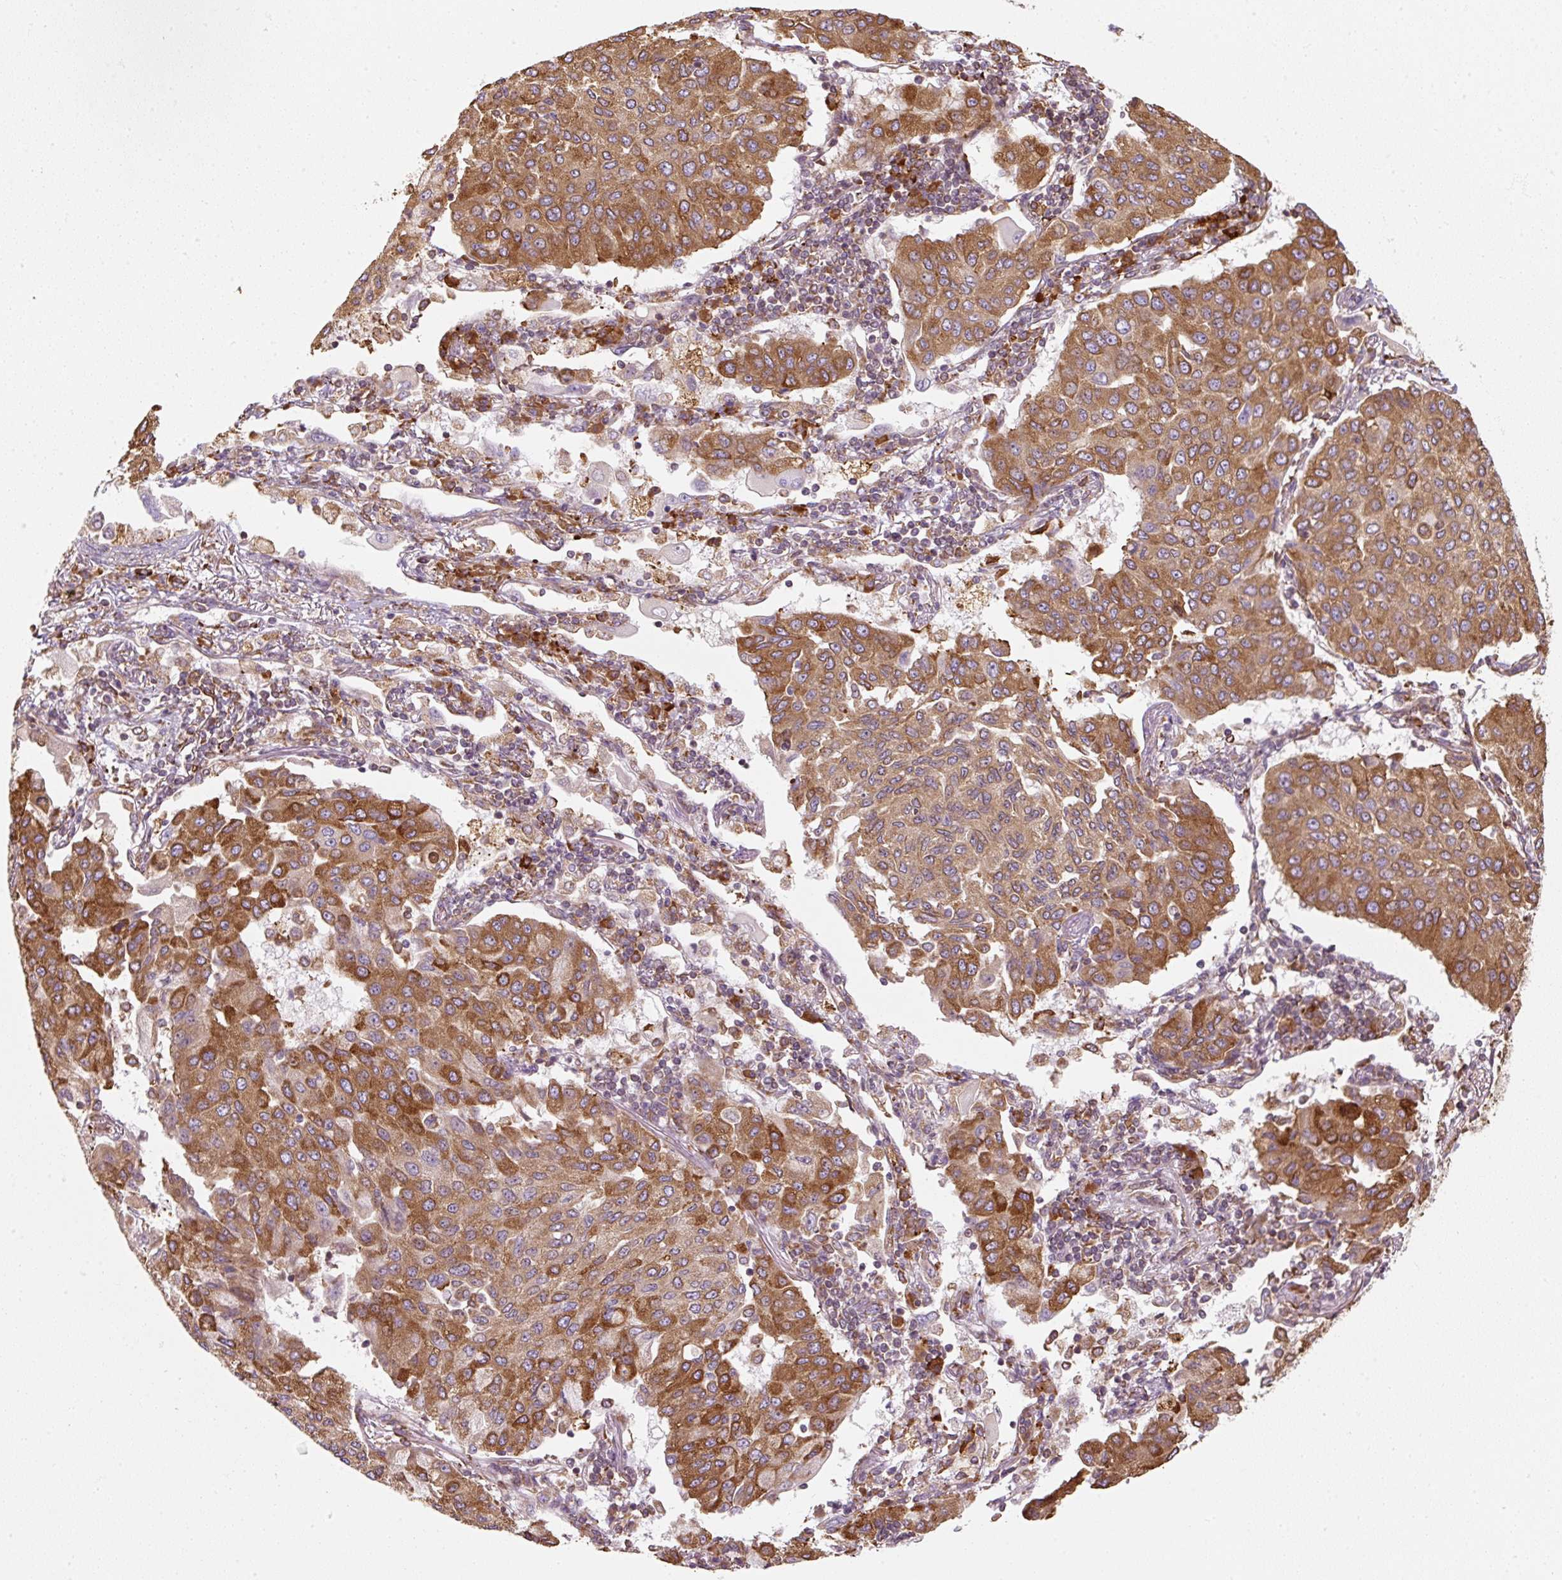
{"staining": {"intensity": "strong", "quantity": ">75%", "location": "cytoplasmic/membranous"}, "tissue": "lung cancer", "cell_type": "Tumor cells", "image_type": "cancer", "snomed": [{"axis": "morphology", "description": "Squamous cell carcinoma, NOS"}, {"axis": "topography", "description": "Lung"}], "caption": "Immunohistochemistry (IHC) photomicrograph of human squamous cell carcinoma (lung) stained for a protein (brown), which reveals high levels of strong cytoplasmic/membranous positivity in approximately >75% of tumor cells.", "gene": "PRKCSH", "patient": {"sex": "male", "age": 74}}